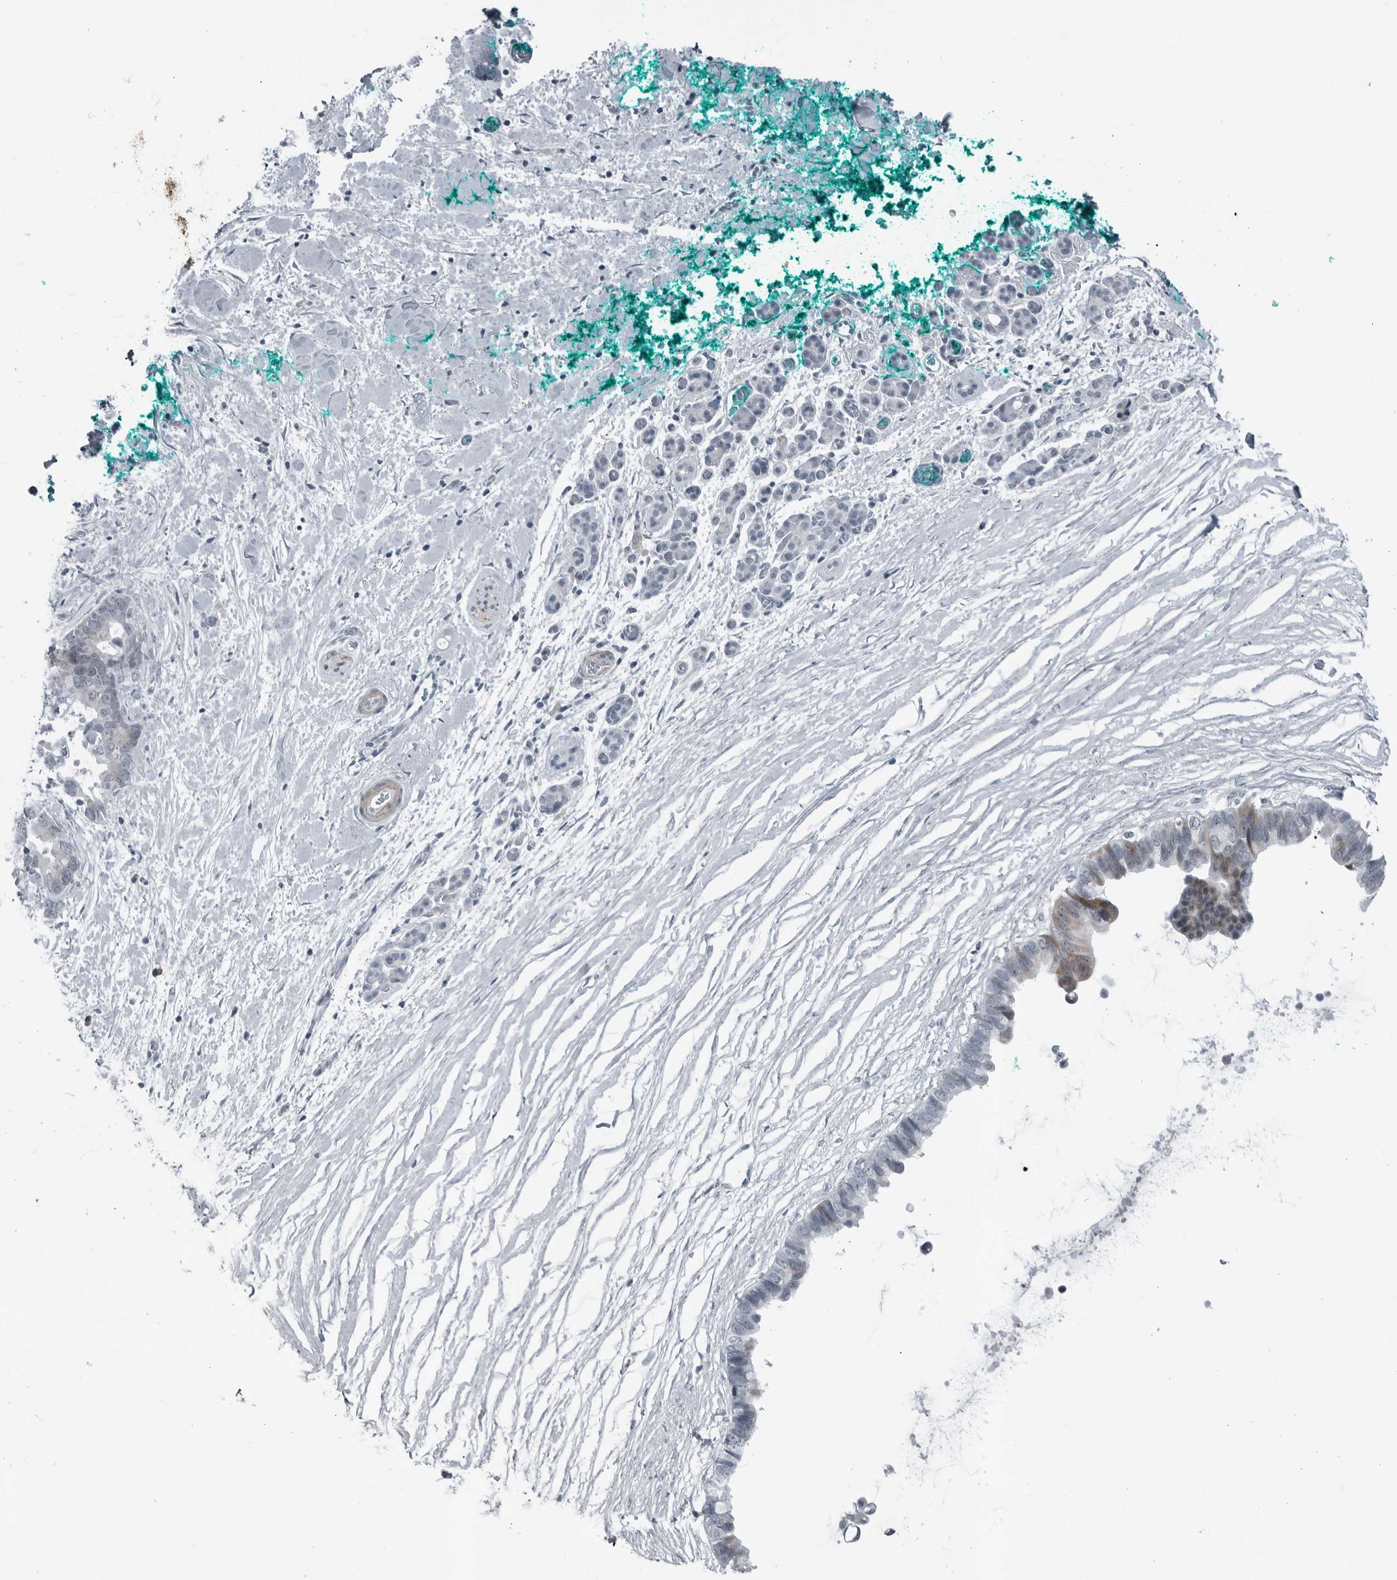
{"staining": {"intensity": "weak", "quantity": "<25%", "location": "cytoplasmic/membranous"}, "tissue": "pancreatic cancer", "cell_type": "Tumor cells", "image_type": "cancer", "snomed": [{"axis": "morphology", "description": "Adenocarcinoma, NOS"}, {"axis": "topography", "description": "Pancreas"}], "caption": "DAB (3,3'-diaminobenzidine) immunohistochemical staining of human adenocarcinoma (pancreatic) shows no significant positivity in tumor cells. The staining was performed using DAB (3,3'-diaminobenzidine) to visualize the protein expression in brown, while the nuclei were stained in blue with hematoxylin (Magnification: 20x).", "gene": "DNAAF11", "patient": {"sex": "female", "age": 72}}